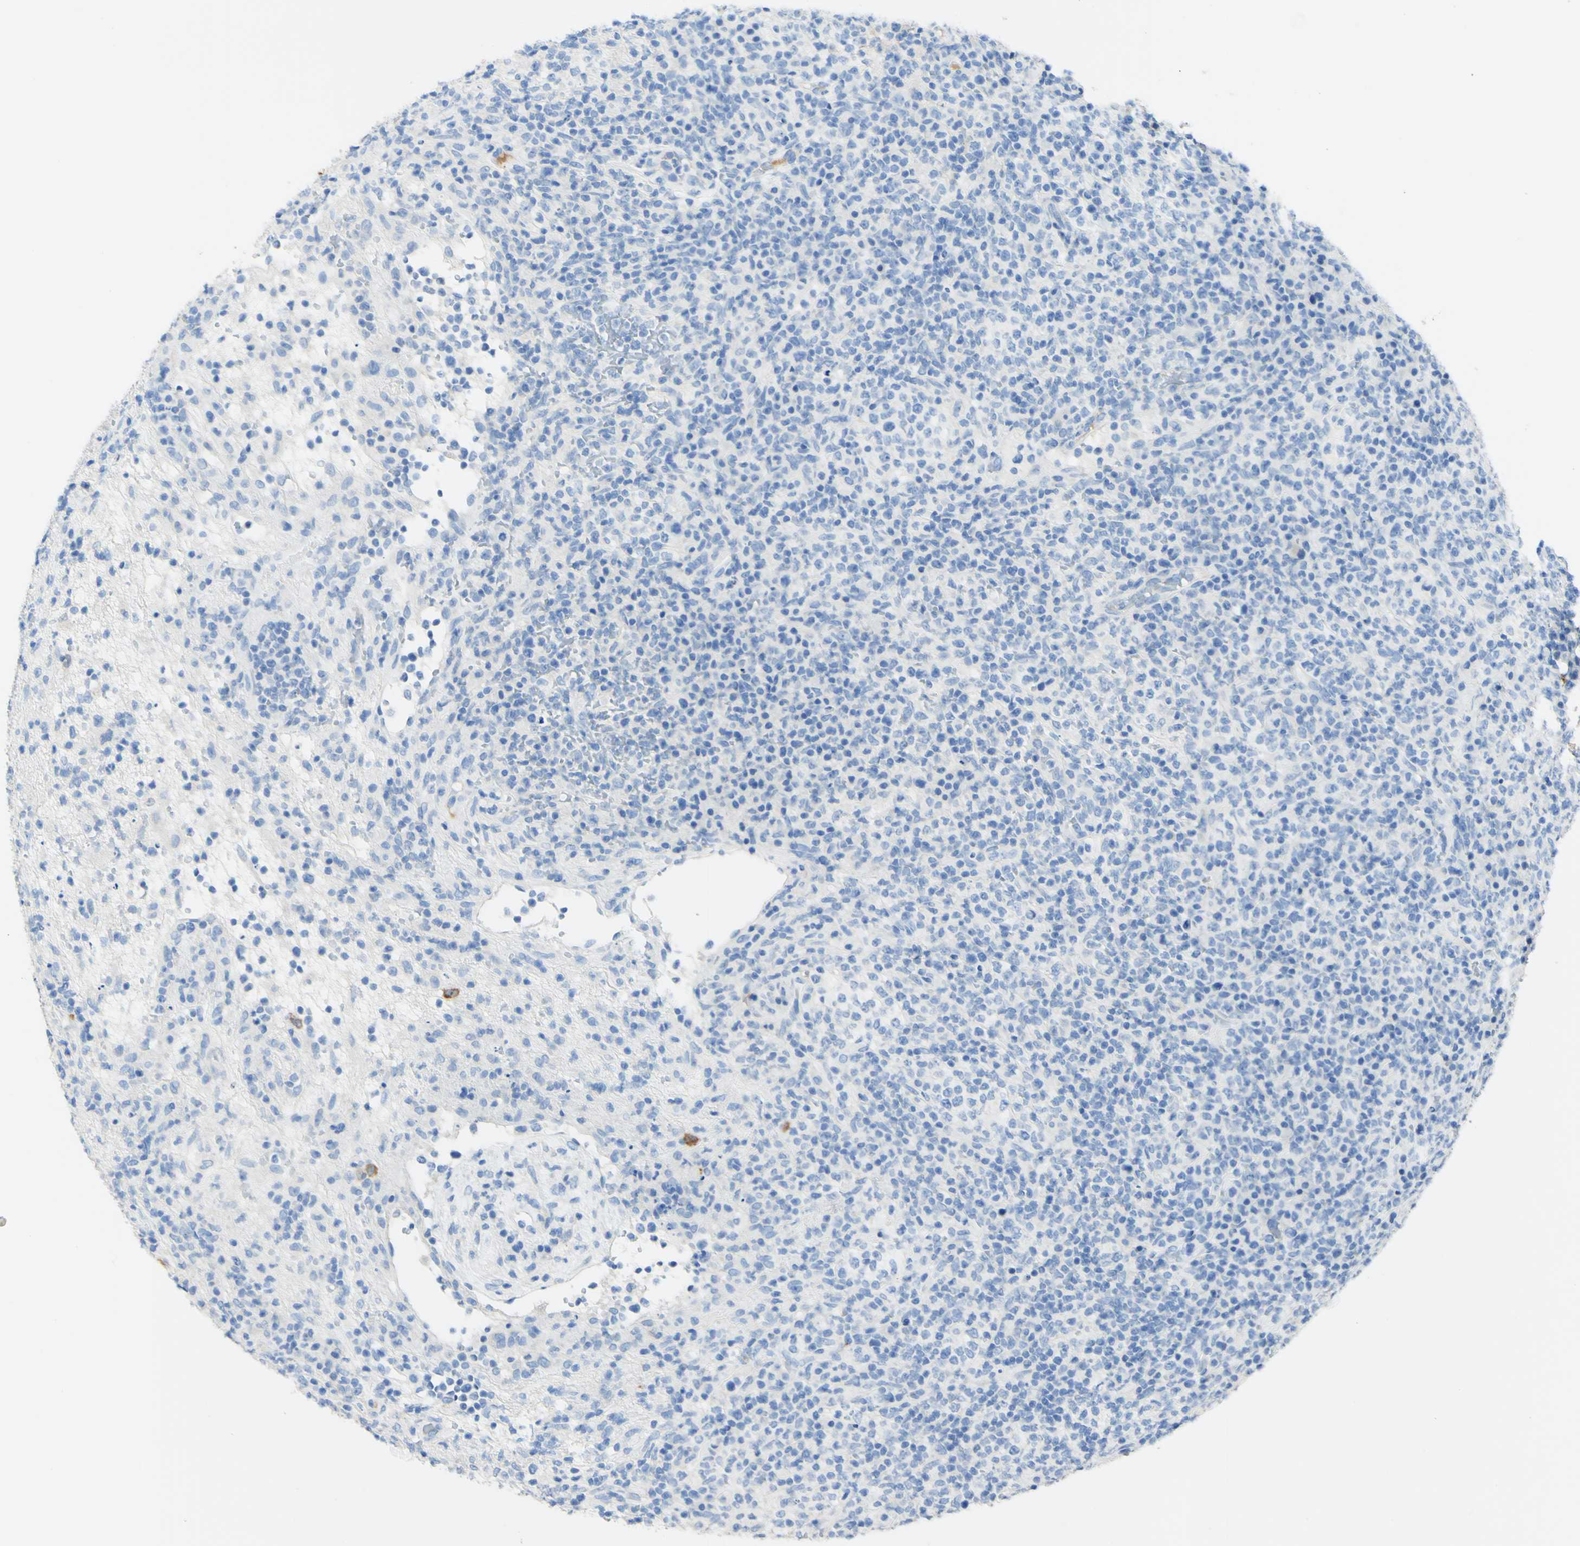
{"staining": {"intensity": "negative", "quantity": "none", "location": "none"}, "tissue": "lymphoma", "cell_type": "Tumor cells", "image_type": "cancer", "snomed": [{"axis": "morphology", "description": "Malignant lymphoma, non-Hodgkin's type, High grade"}, {"axis": "topography", "description": "Lymph node"}], "caption": "Immunohistochemistry of human lymphoma exhibits no staining in tumor cells.", "gene": "PIGR", "patient": {"sex": "female", "age": 76}}